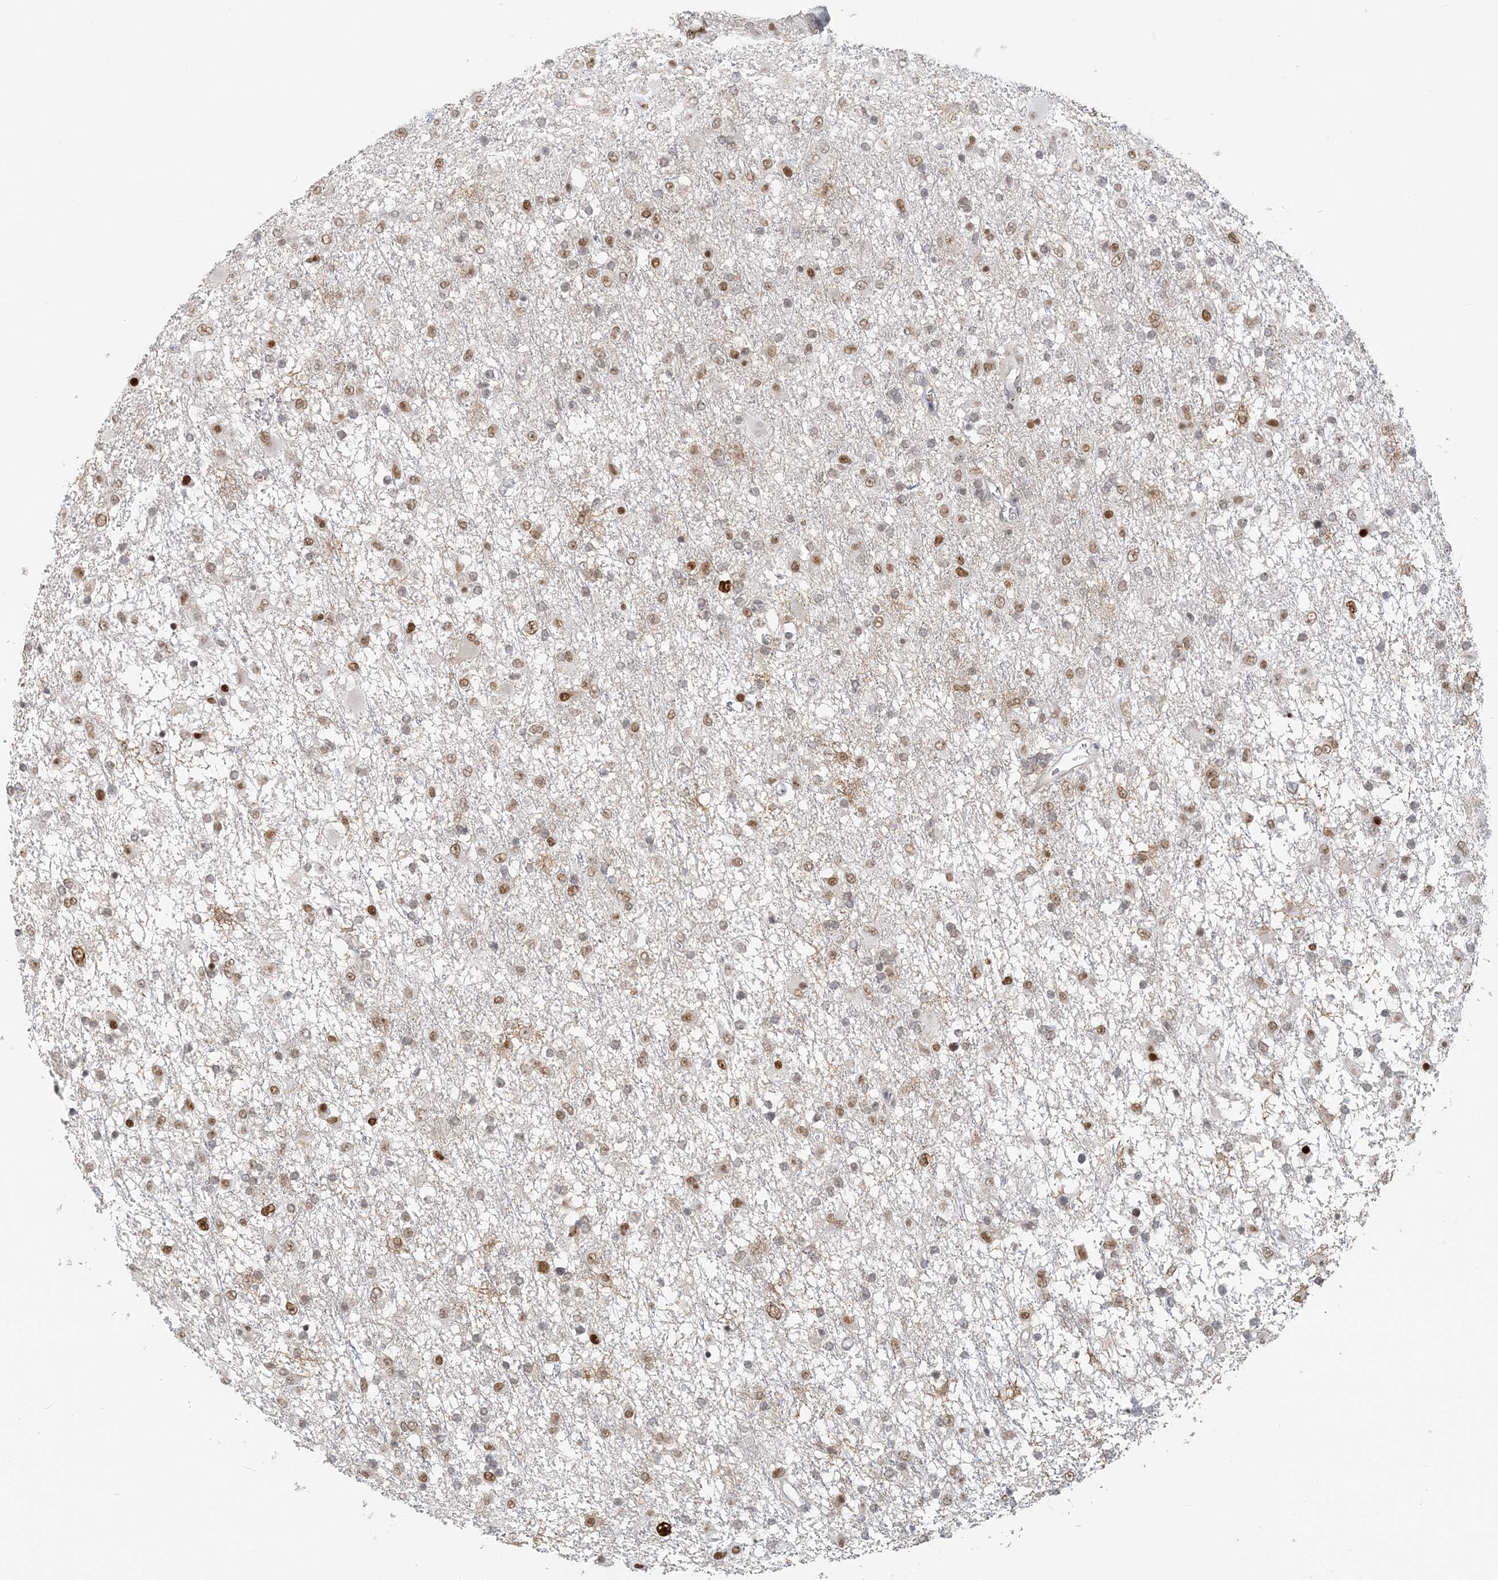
{"staining": {"intensity": "moderate", "quantity": "25%-75%", "location": "nuclear"}, "tissue": "glioma", "cell_type": "Tumor cells", "image_type": "cancer", "snomed": [{"axis": "morphology", "description": "Glioma, malignant, Low grade"}, {"axis": "topography", "description": "Brain"}], "caption": "Immunohistochemistry (IHC) (DAB (3,3'-diaminobenzidine)) staining of human malignant glioma (low-grade) displays moderate nuclear protein positivity in approximately 25%-75% of tumor cells. (DAB (3,3'-diaminobenzidine) IHC with brightfield microscopy, high magnification).", "gene": "BAZ1B", "patient": {"sex": "male", "age": 65}}